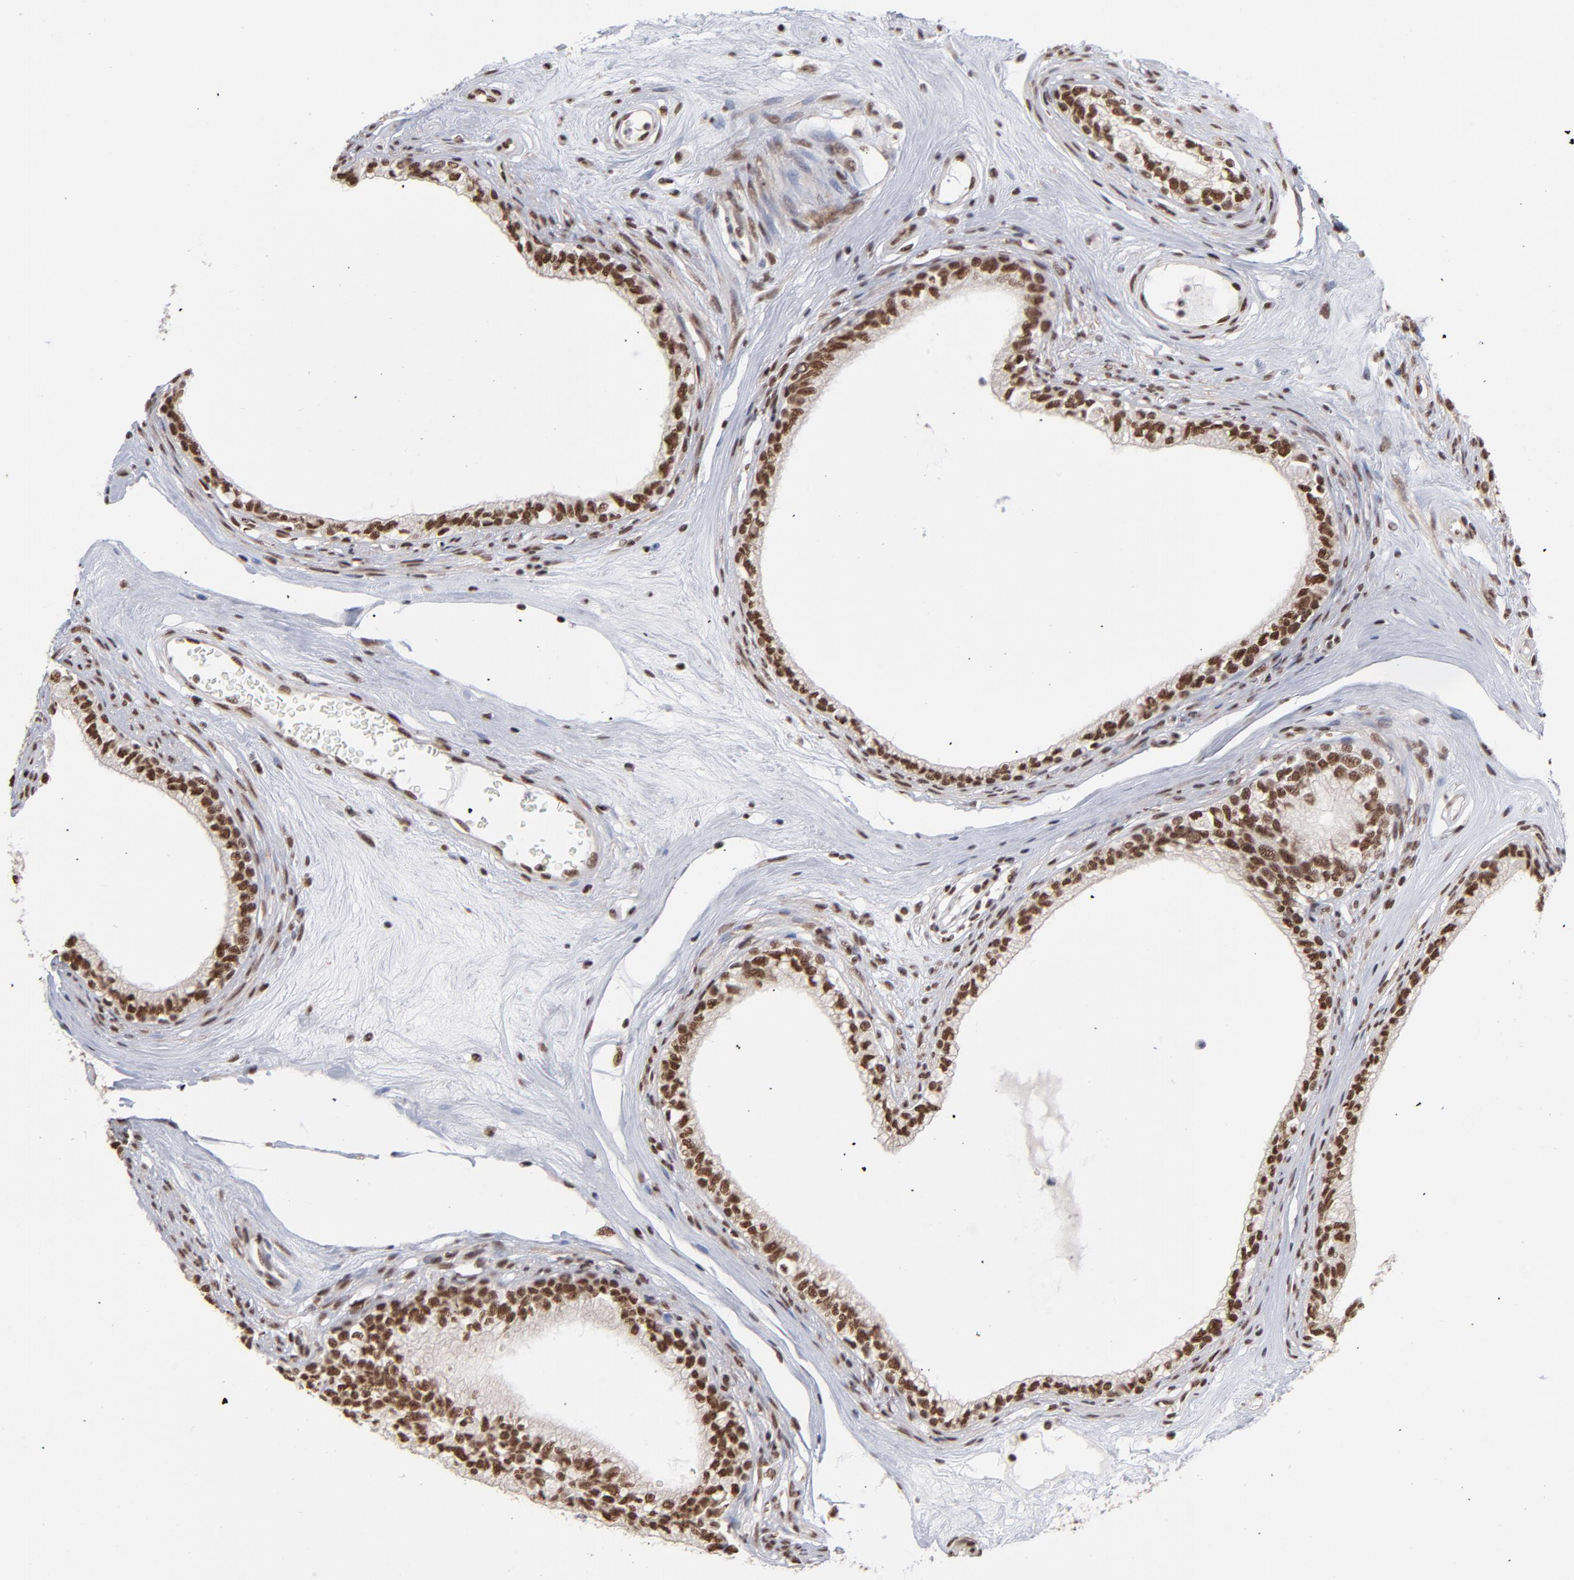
{"staining": {"intensity": "strong", "quantity": ">75%", "location": "cytoplasmic/membranous,nuclear"}, "tissue": "epididymis", "cell_type": "Glandular cells", "image_type": "normal", "snomed": [{"axis": "morphology", "description": "Normal tissue, NOS"}, {"axis": "morphology", "description": "Inflammation, NOS"}, {"axis": "topography", "description": "Epididymis"}], "caption": "DAB immunohistochemical staining of benign epididymis demonstrates strong cytoplasmic/membranous,nuclear protein positivity in approximately >75% of glandular cells.", "gene": "ZNF3", "patient": {"sex": "male", "age": 84}}